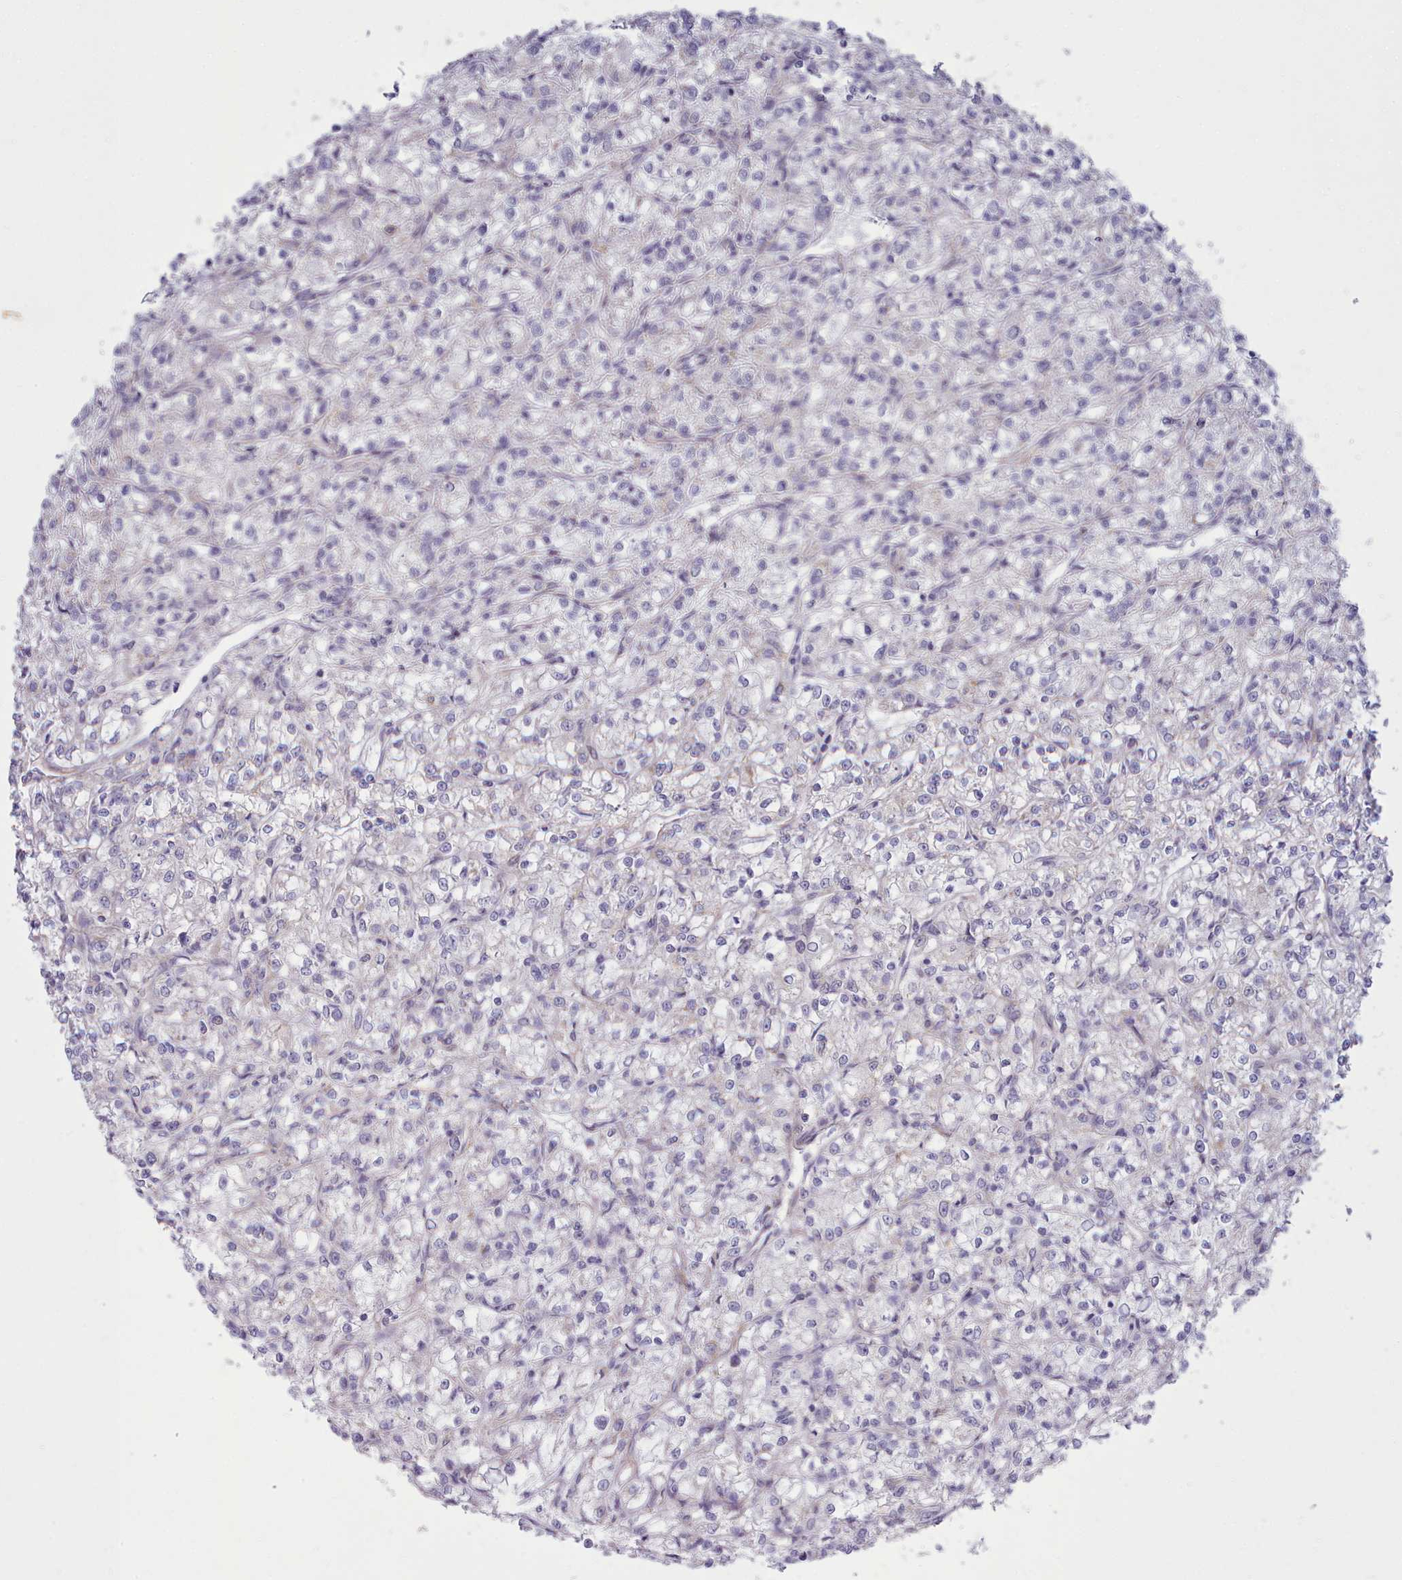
{"staining": {"intensity": "negative", "quantity": "none", "location": "none"}, "tissue": "renal cancer", "cell_type": "Tumor cells", "image_type": "cancer", "snomed": [{"axis": "morphology", "description": "Adenocarcinoma, NOS"}, {"axis": "topography", "description": "Kidney"}], "caption": "Immunohistochemistry (IHC) micrograph of renal cancer stained for a protein (brown), which exhibits no positivity in tumor cells. (IHC, brightfield microscopy, high magnification).", "gene": "MRPL21", "patient": {"sex": "female", "age": 59}}